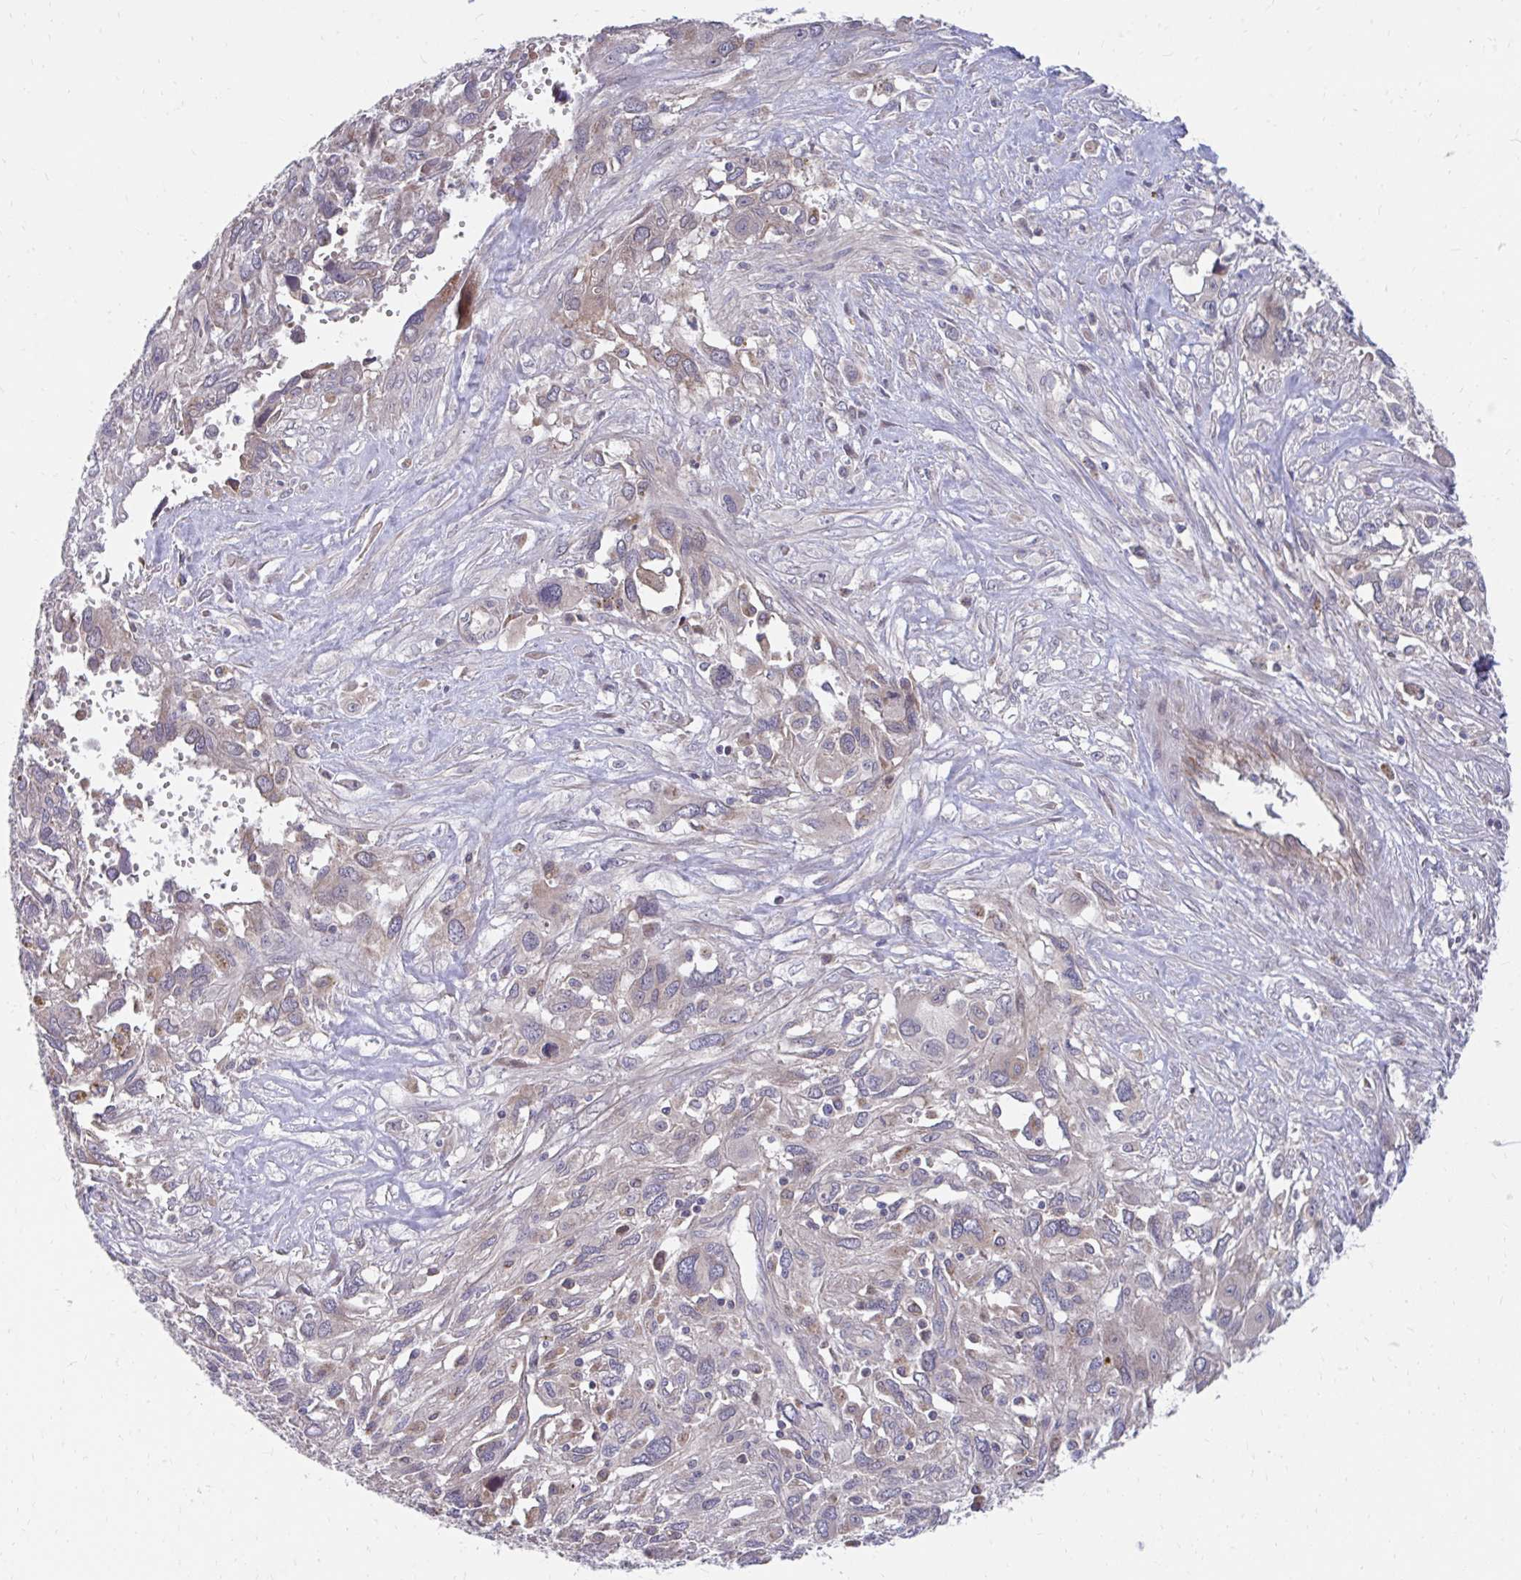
{"staining": {"intensity": "negative", "quantity": "none", "location": "none"}, "tissue": "pancreatic cancer", "cell_type": "Tumor cells", "image_type": "cancer", "snomed": [{"axis": "morphology", "description": "Adenocarcinoma, NOS"}, {"axis": "topography", "description": "Pancreas"}], "caption": "High power microscopy image of an immunohistochemistry (IHC) histopathology image of pancreatic cancer, revealing no significant expression in tumor cells.", "gene": "ITPR2", "patient": {"sex": "female", "age": 47}}